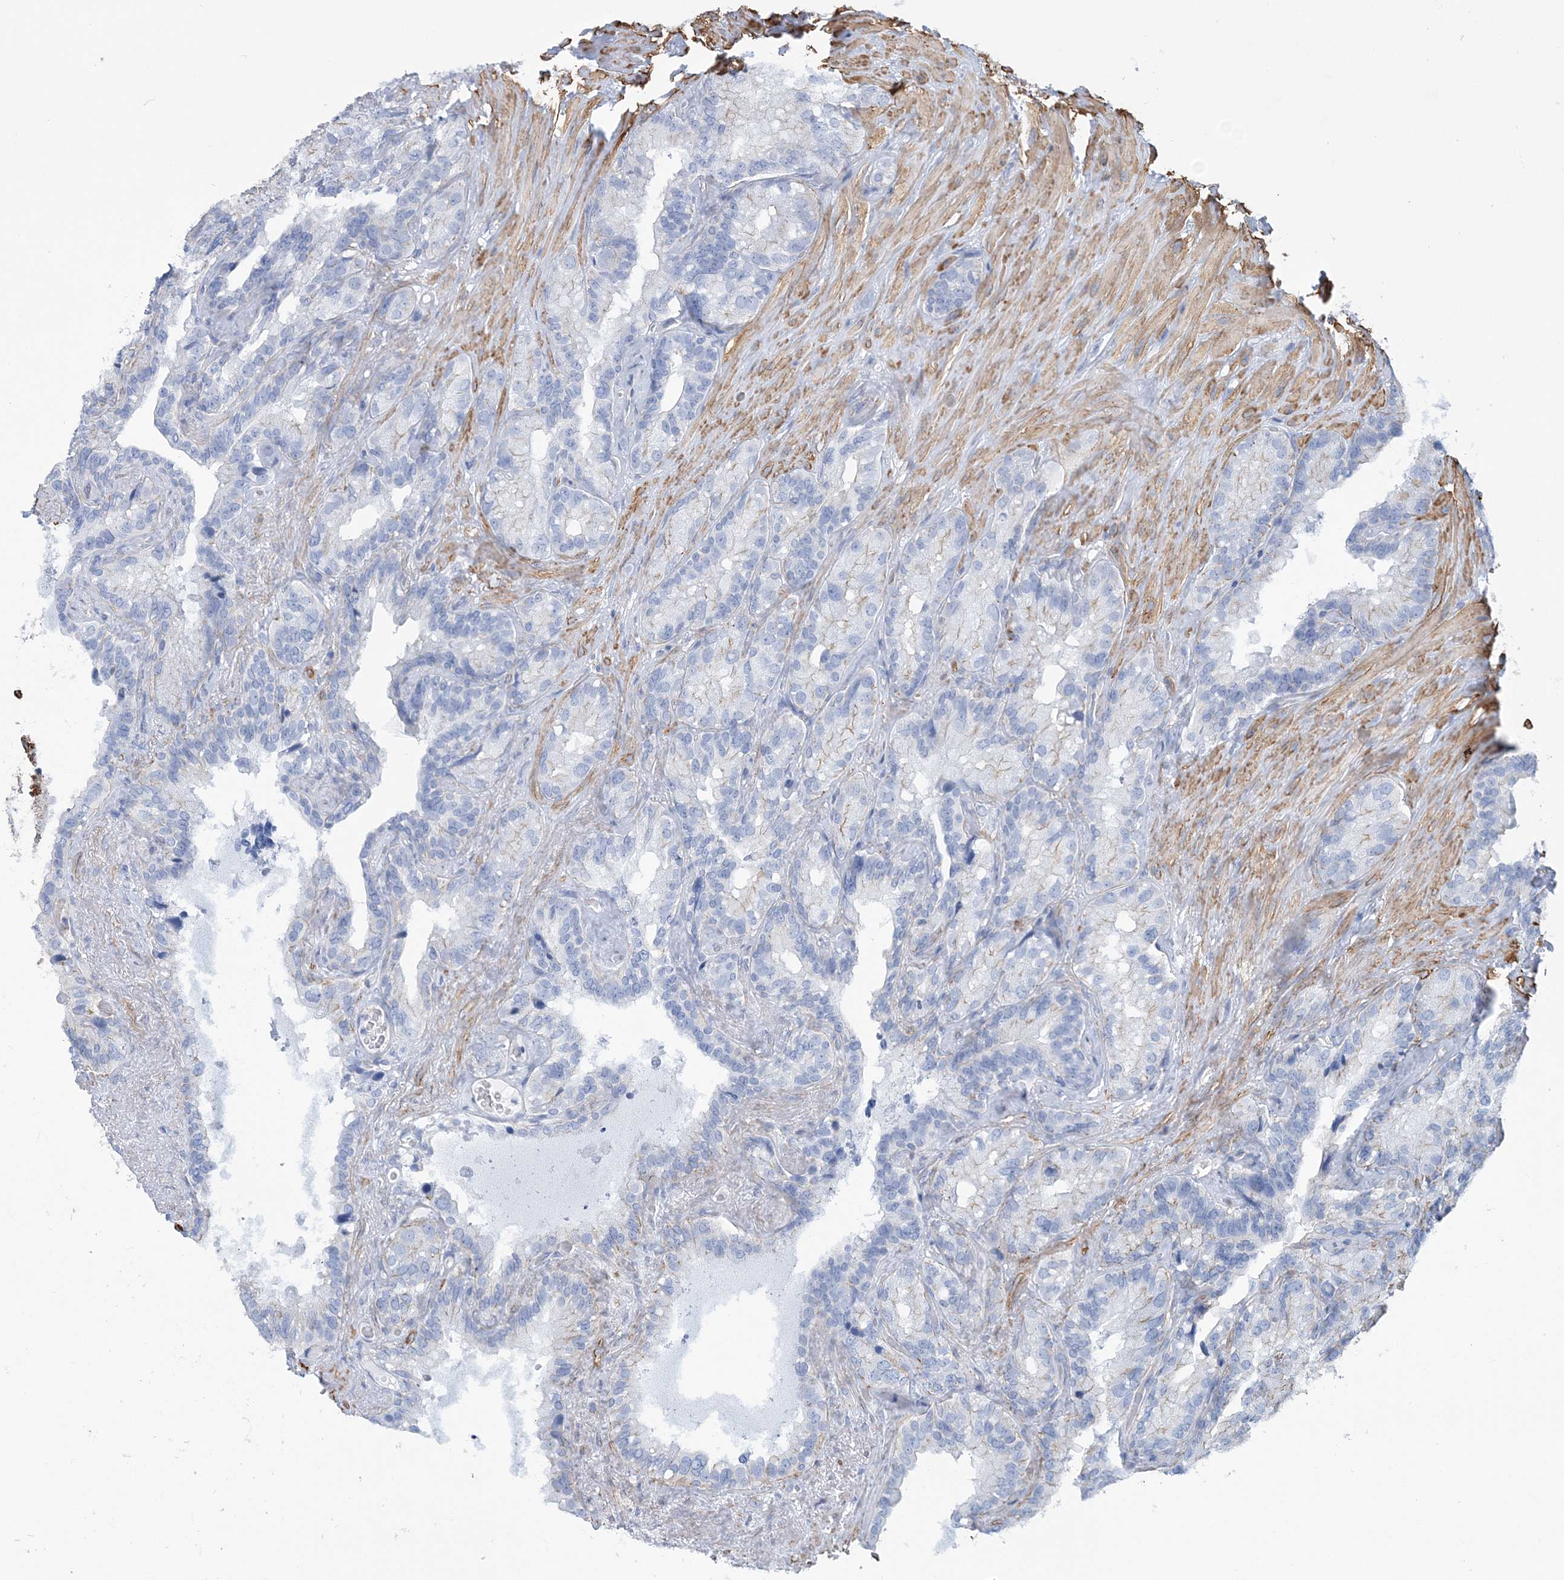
{"staining": {"intensity": "negative", "quantity": "none", "location": "none"}, "tissue": "seminal vesicle", "cell_type": "Glandular cells", "image_type": "normal", "snomed": [{"axis": "morphology", "description": "Normal tissue, NOS"}, {"axis": "topography", "description": "Prostate"}, {"axis": "topography", "description": "Seminal veicle"}], "caption": "A high-resolution photomicrograph shows IHC staining of benign seminal vesicle, which demonstrates no significant expression in glandular cells. (Stains: DAB (3,3'-diaminobenzidine) immunohistochemistry (IHC) with hematoxylin counter stain, Microscopy: brightfield microscopy at high magnification).", "gene": "C11orf21", "patient": {"sex": "male", "age": 68}}